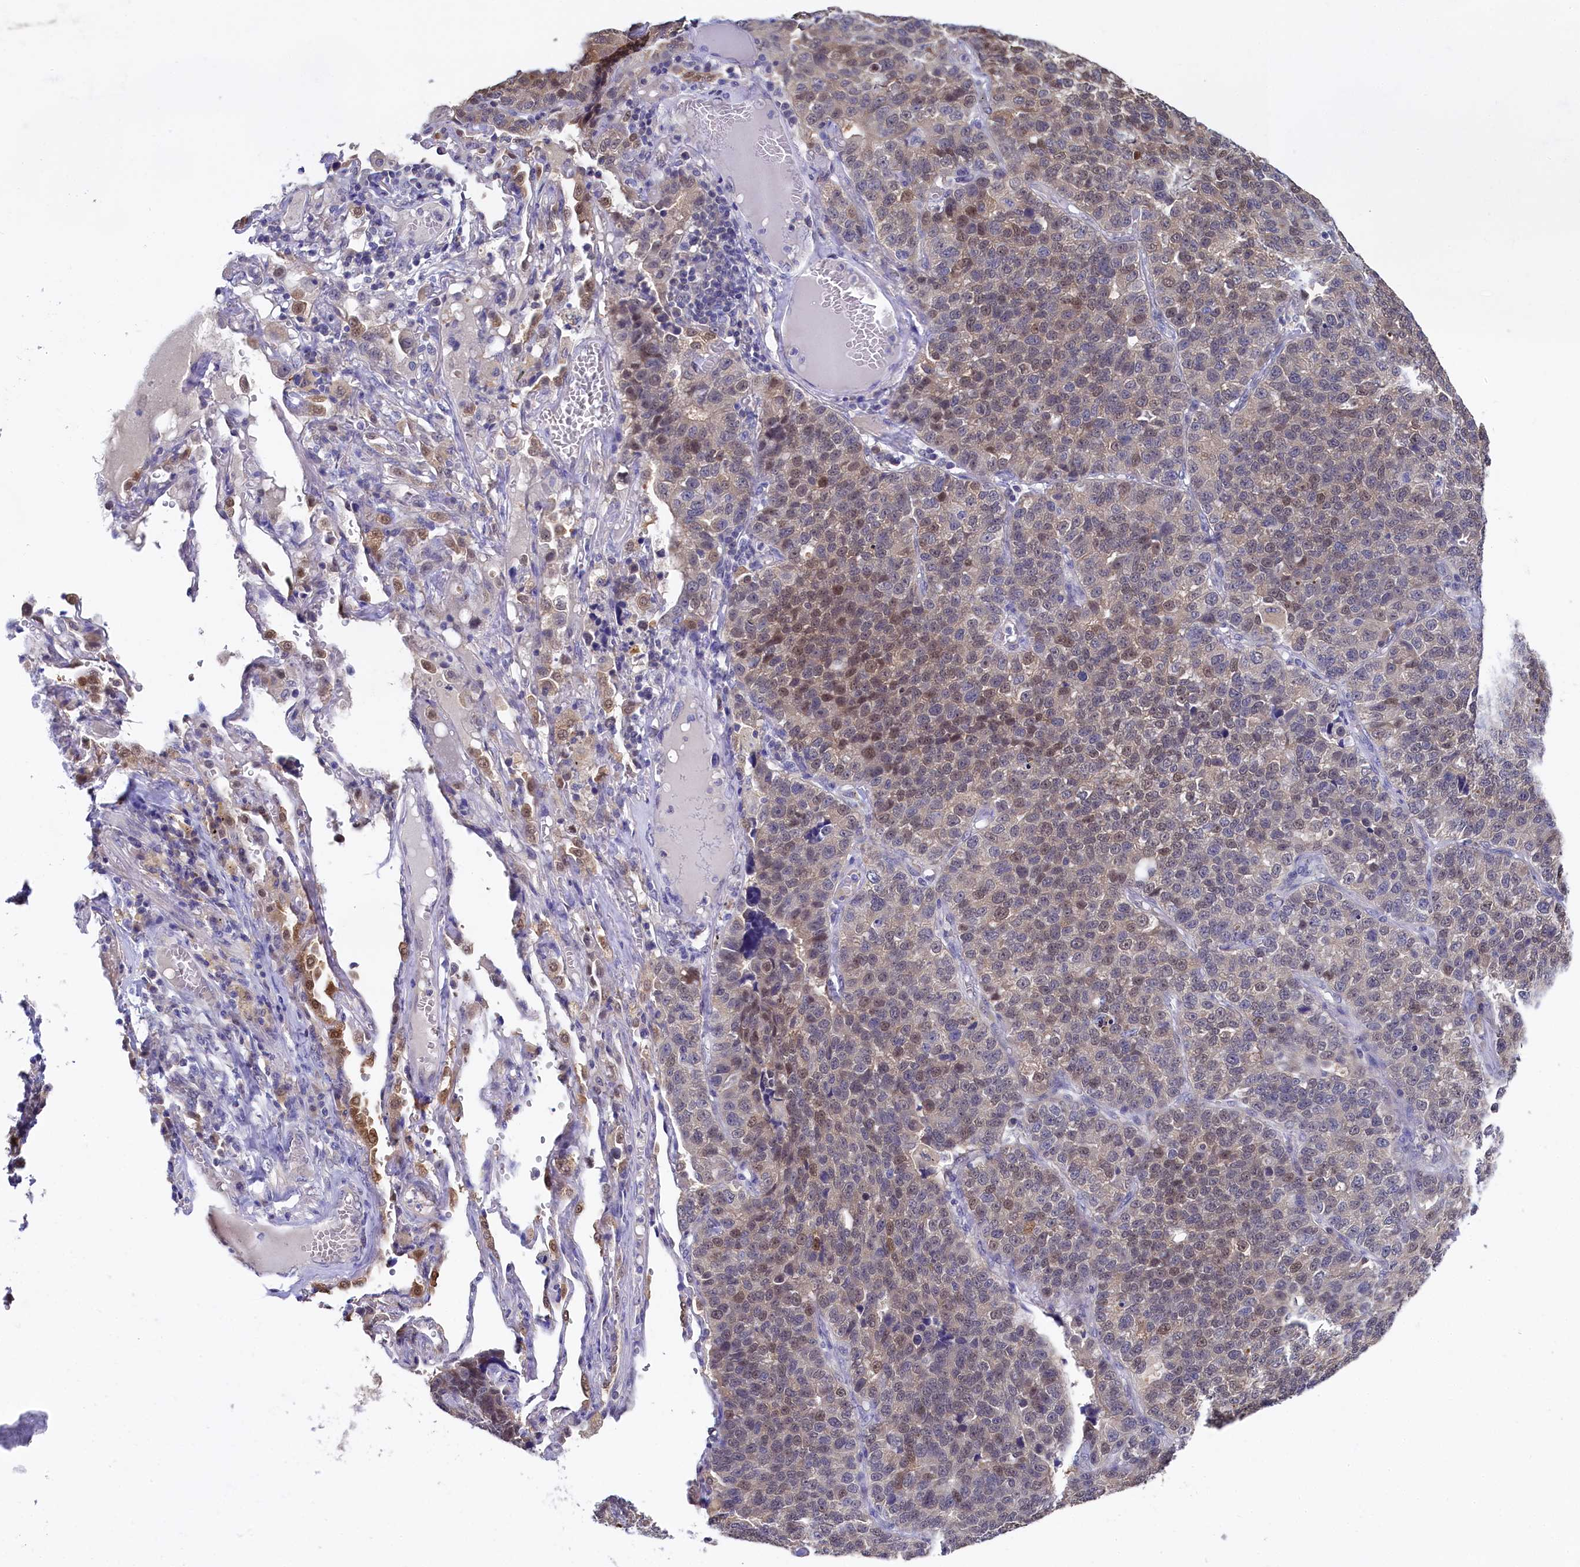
{"staining": {"intensity": "weak", "quantity": "<25%", "location": "nuclear"}, "tissue": "lung cancer", "cell_type": "Tumor cells", "image_type": "cancer", "snomed": [{"axis": "morphology", "description": "Adenocarcinoma, NOS"}, {"axis": "topography", "description": "Lung"}], "caption": "Tumor cells show no significant staining in lung cancer.", "gene": "C11orf54", "patient": {"sex": "male", "age": 49}}